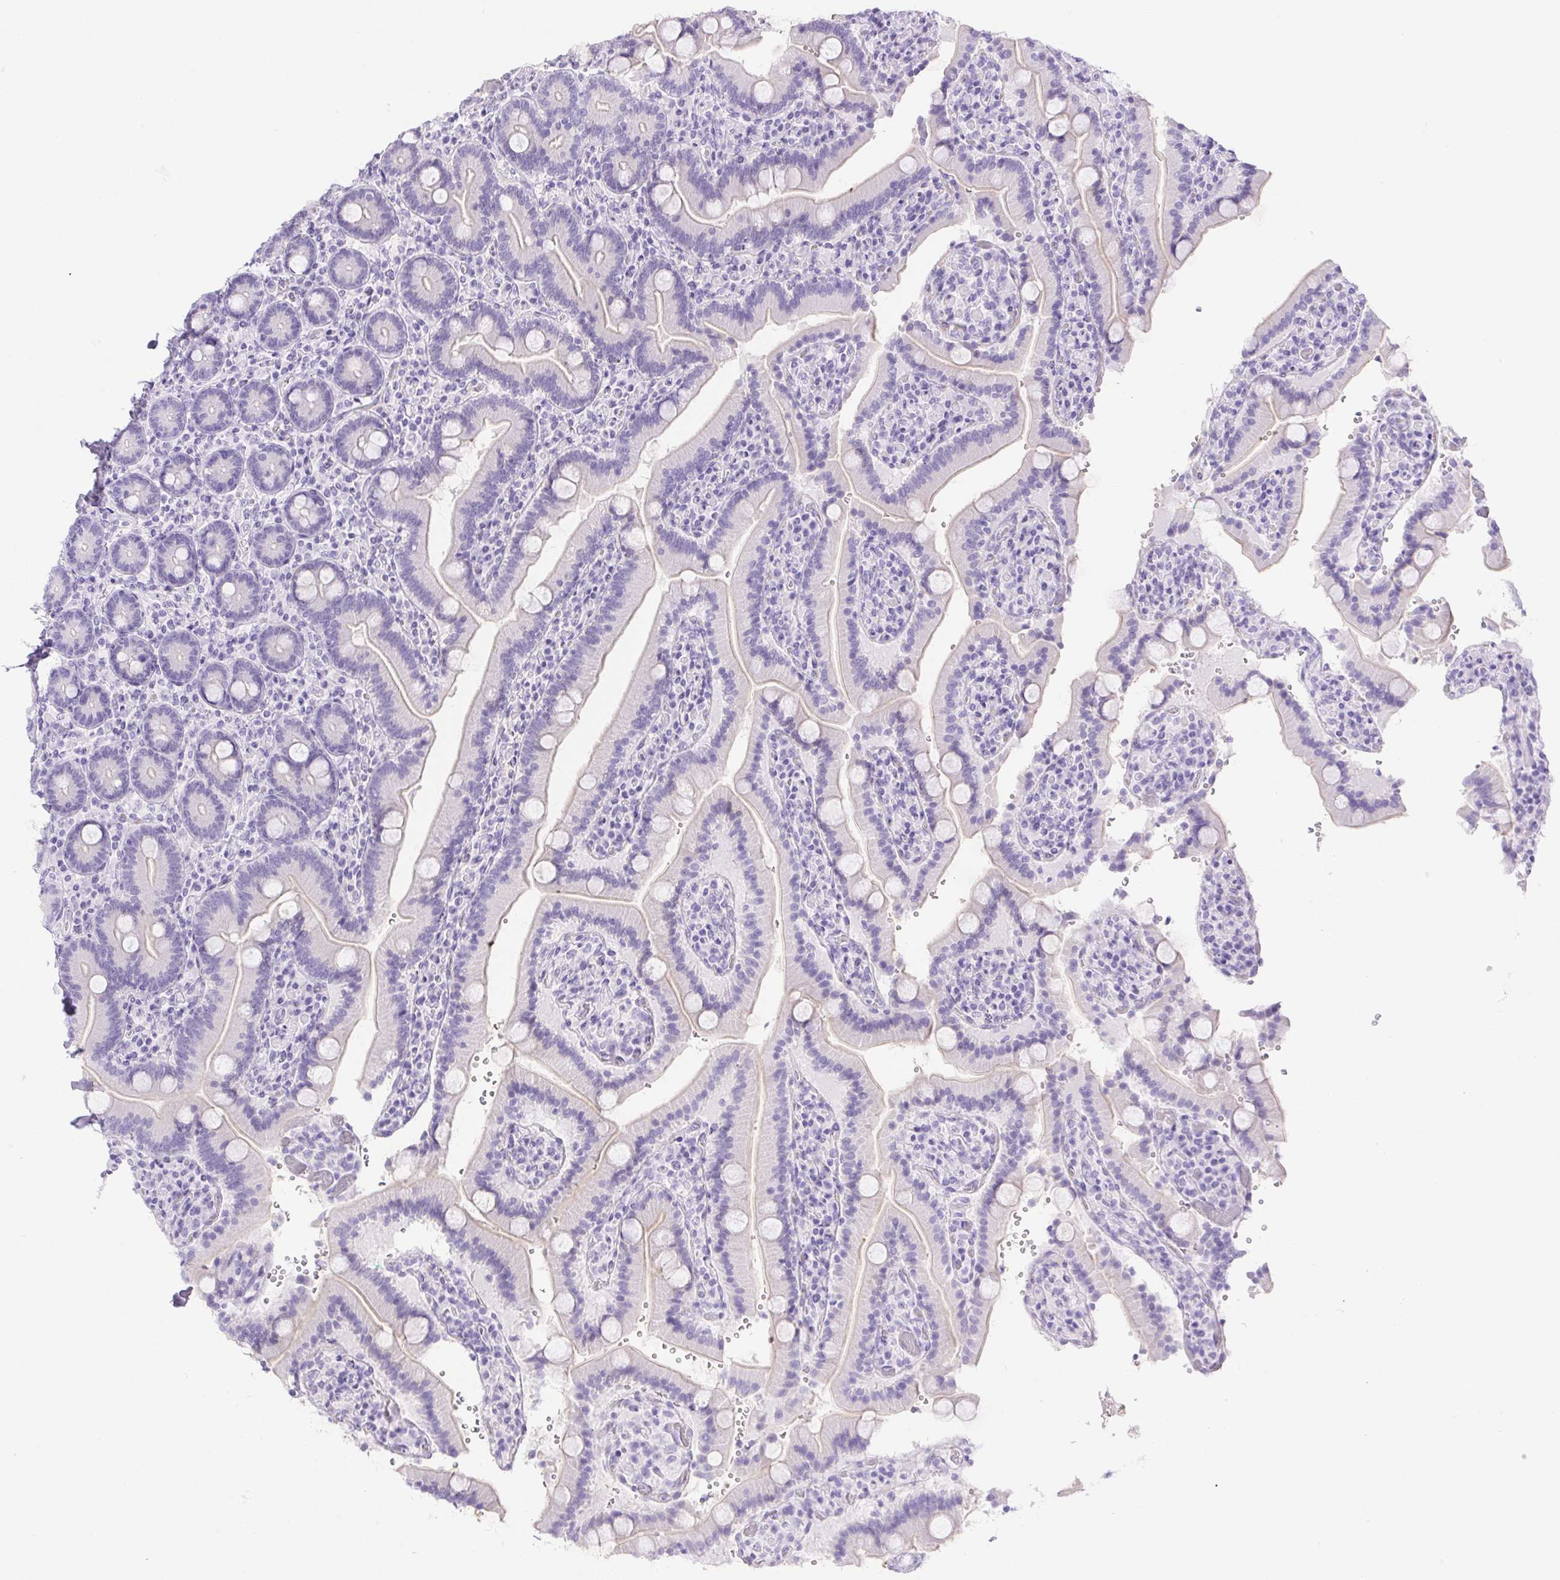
{"staining": {"intensity": "negative", "quantity": "none", "location": "none"}, "tissue": "duodenum", "cell_type": "Glandular cells", "image_type": "normal", "snomed": [{"axis": "morphology", "description": "Normal tissue, NOS"}, {"axis": "topography", "description": "Duodenum"}], "caption": "This is a image of immunohistochemistry staining of unremarkable duodenum, which shows no staining in glandular cells. (DAB immunohistochemistry, high magnification).", "gene": "ERP27", "patient": {"sex": "female", "age": 62}}